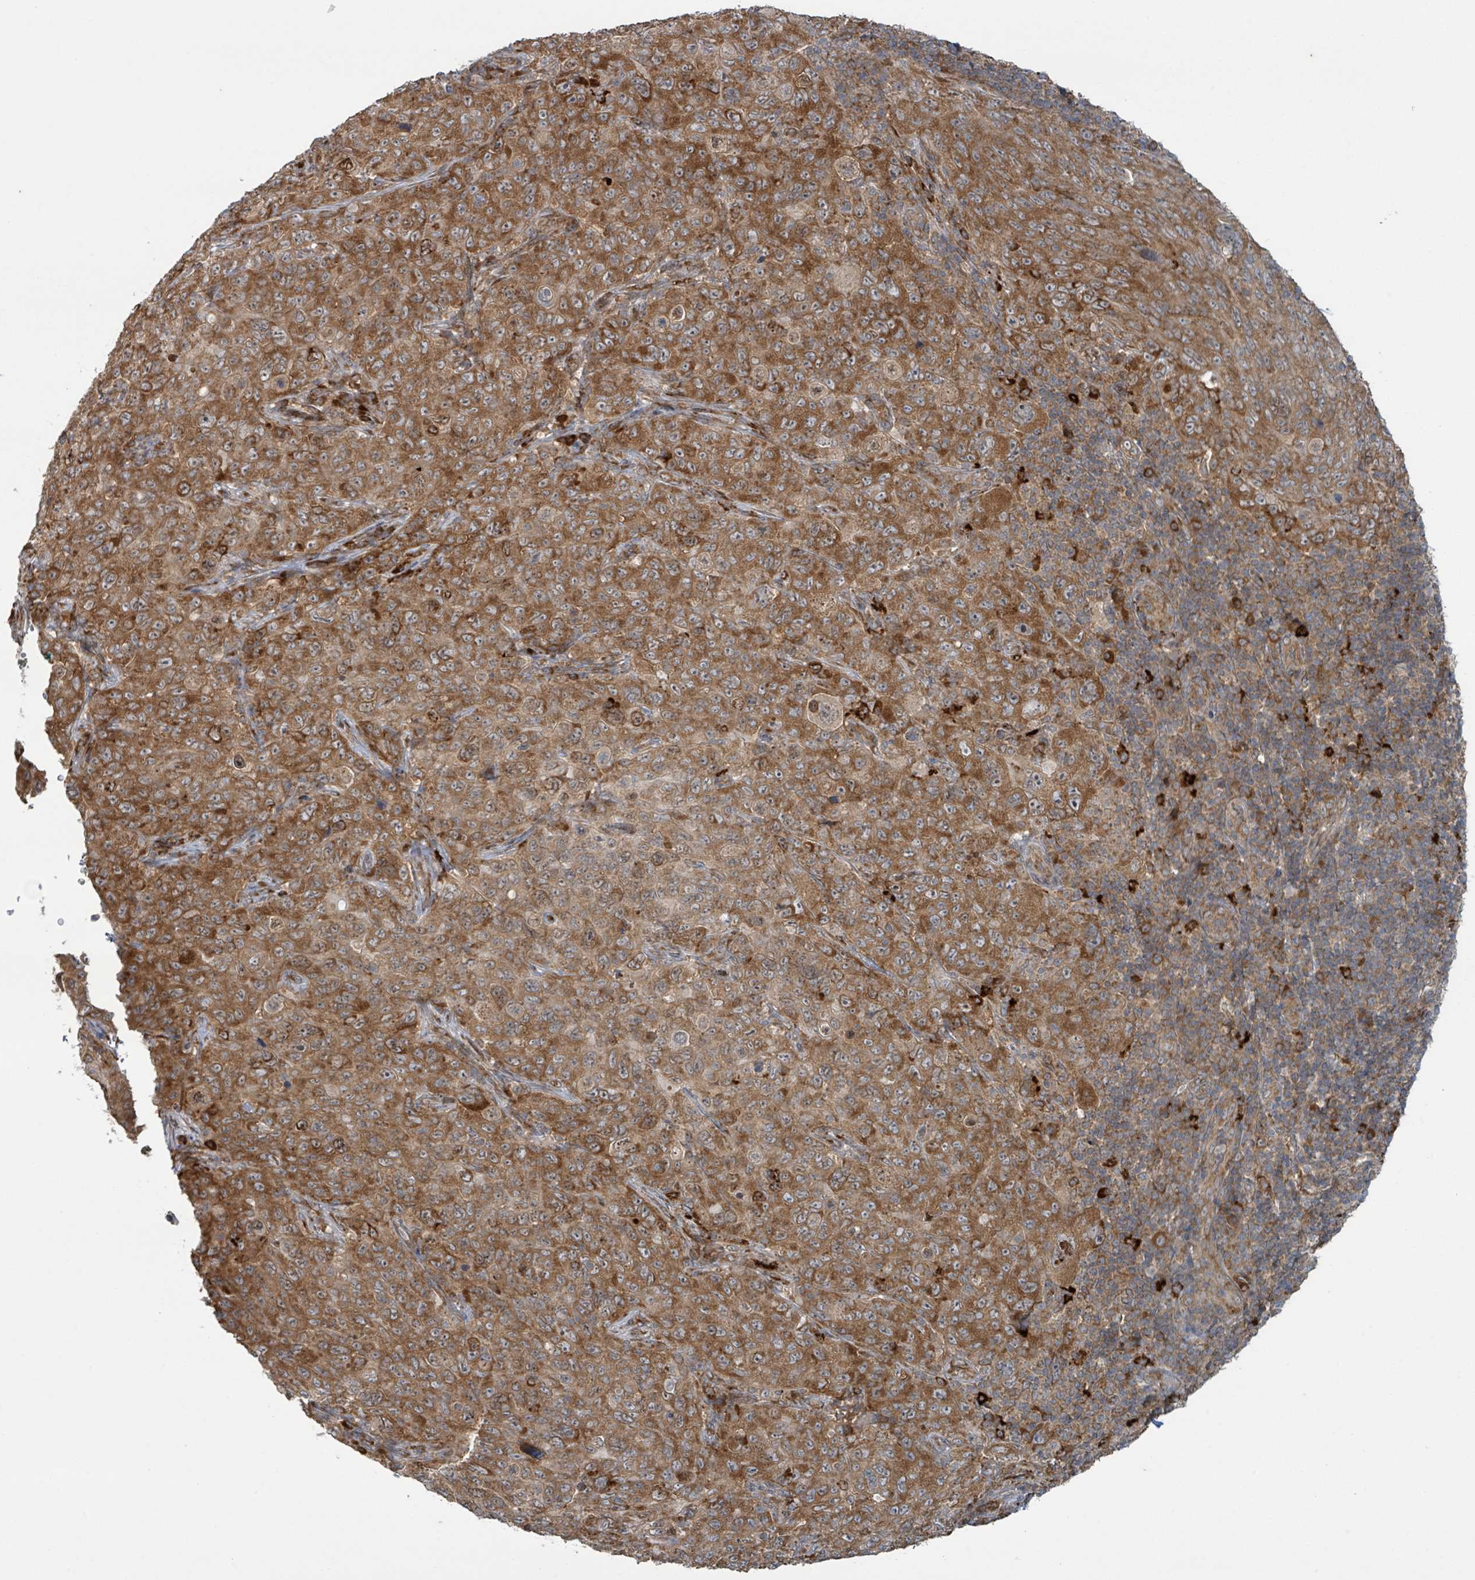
{"staining": {"intensity": "strong", "quantity": ">75%", "location": "cytoplasmic/membranous"}, "tissue": "pancreatic cancer", "cell_type": "Tumor cells", "image_type": "cancer", "snomed": [{"axis": "morphology", "description": "Adenocarcinoma, NOS"}, {"axis": "topography", "description": "Pancreas"}], "caption": "Strong cytoplasmic/membranous expression is appreciated in approximately >75% of tumor cells in pancreatic cancer.", "gene": "OR51E1", "patient": {"sex": "male", "age": 68}}